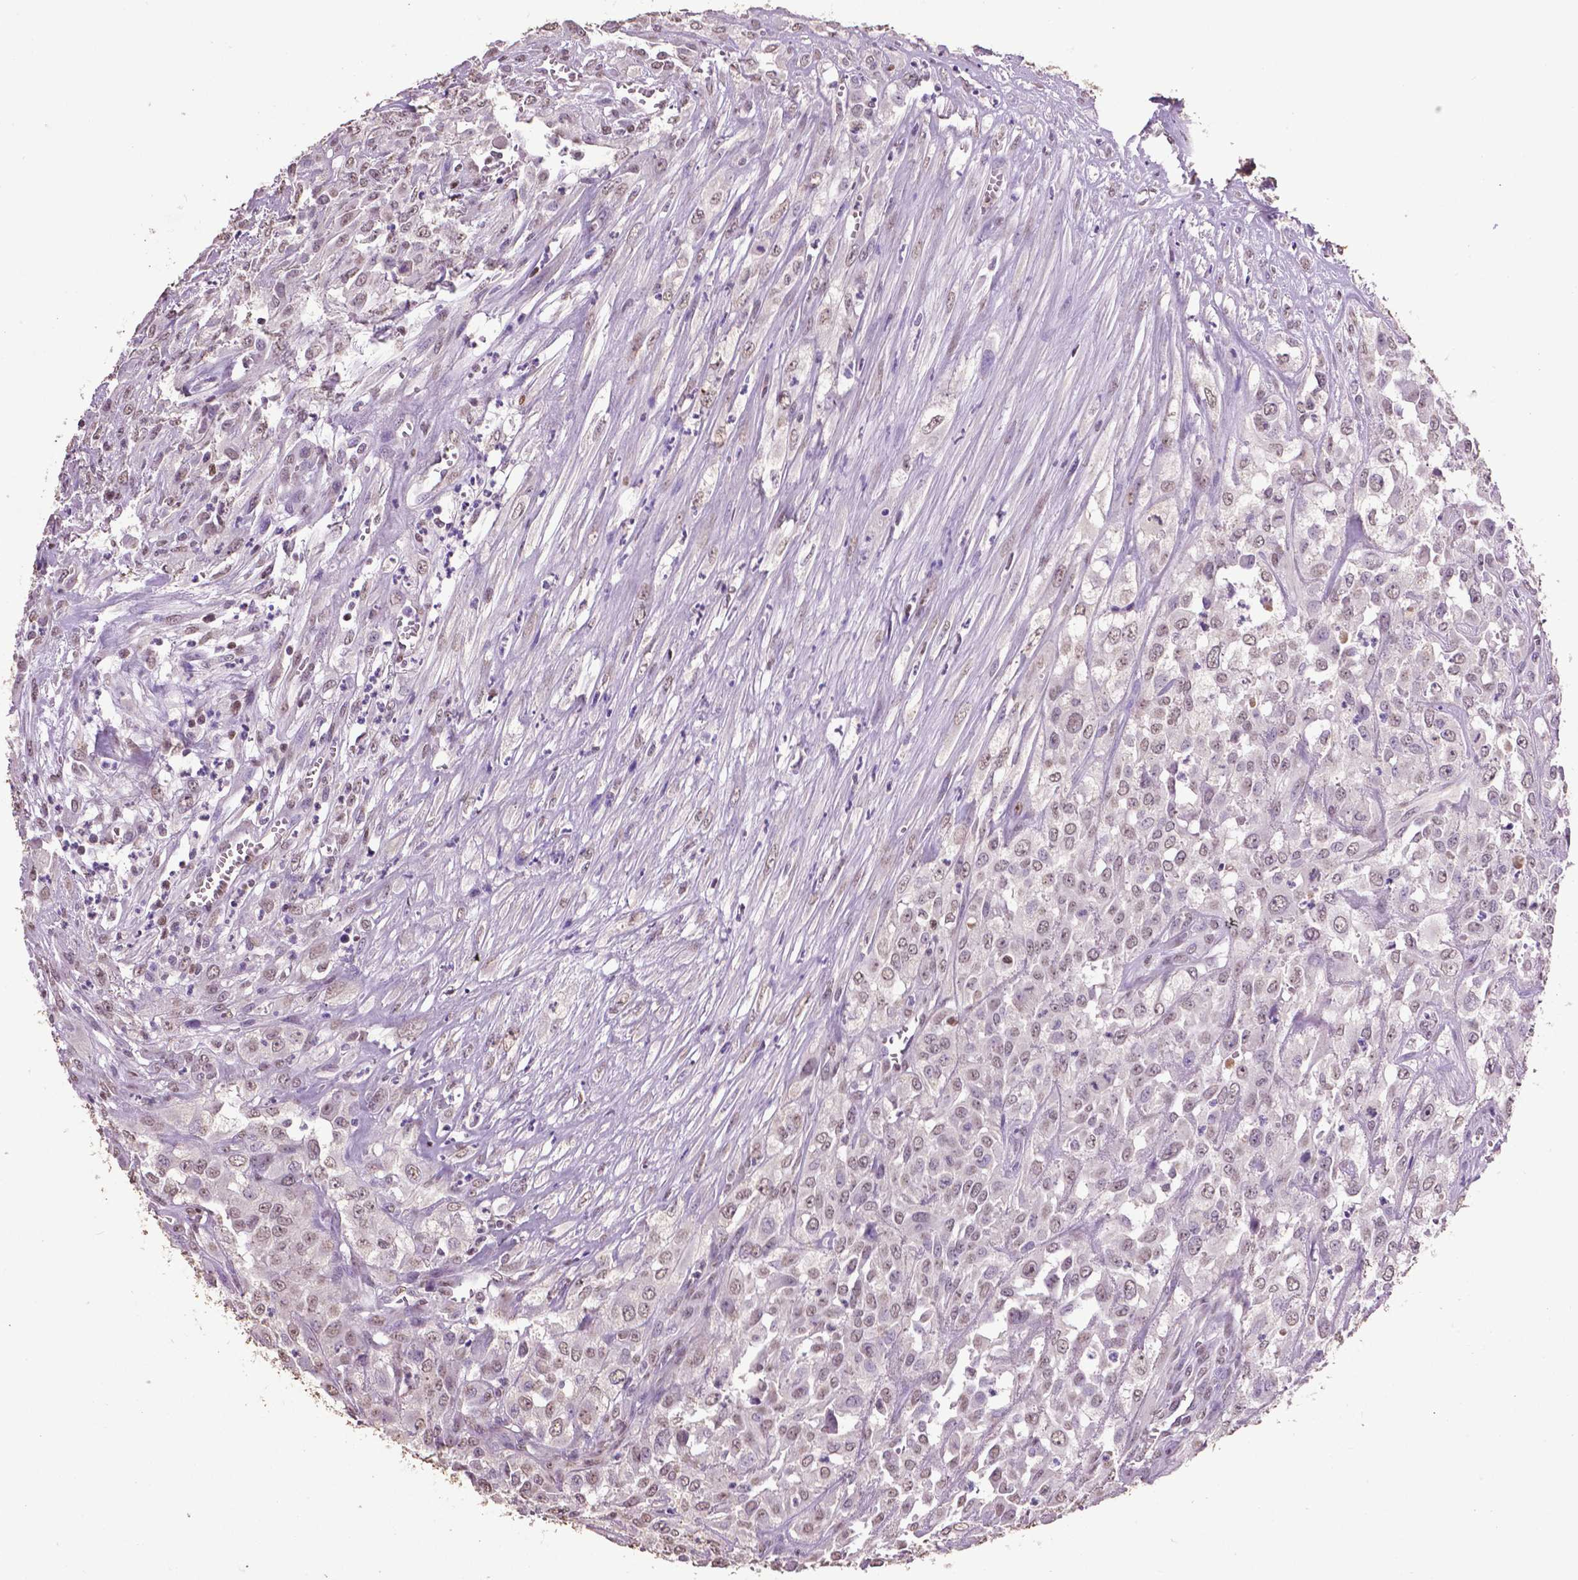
{"staining": {"intensity": "negative", "quantity": "none", "location": "none"}, "tissue": "urothelial cancer", "cell_type": "Tumor cells", "image_type": "cancer", "snomed": [{"axis": "morphology", "description": "Urothelial carcinoma, High grade"}, {"axis": "topography", "description": "Urinary bladder"}], "caption": "Urothelial cancer was stained to show a protein in brown. There is no significant positivity in tumor cells. The staining was performed using DAB (3,3'-diaminobenzidine) to visualize the protein expression in brown, while the nuclei were stained in blue with hematoxylin (Magnification: 20x).", "gene": "RUNX3", "patient": {"sex": "male", "age": 67}}